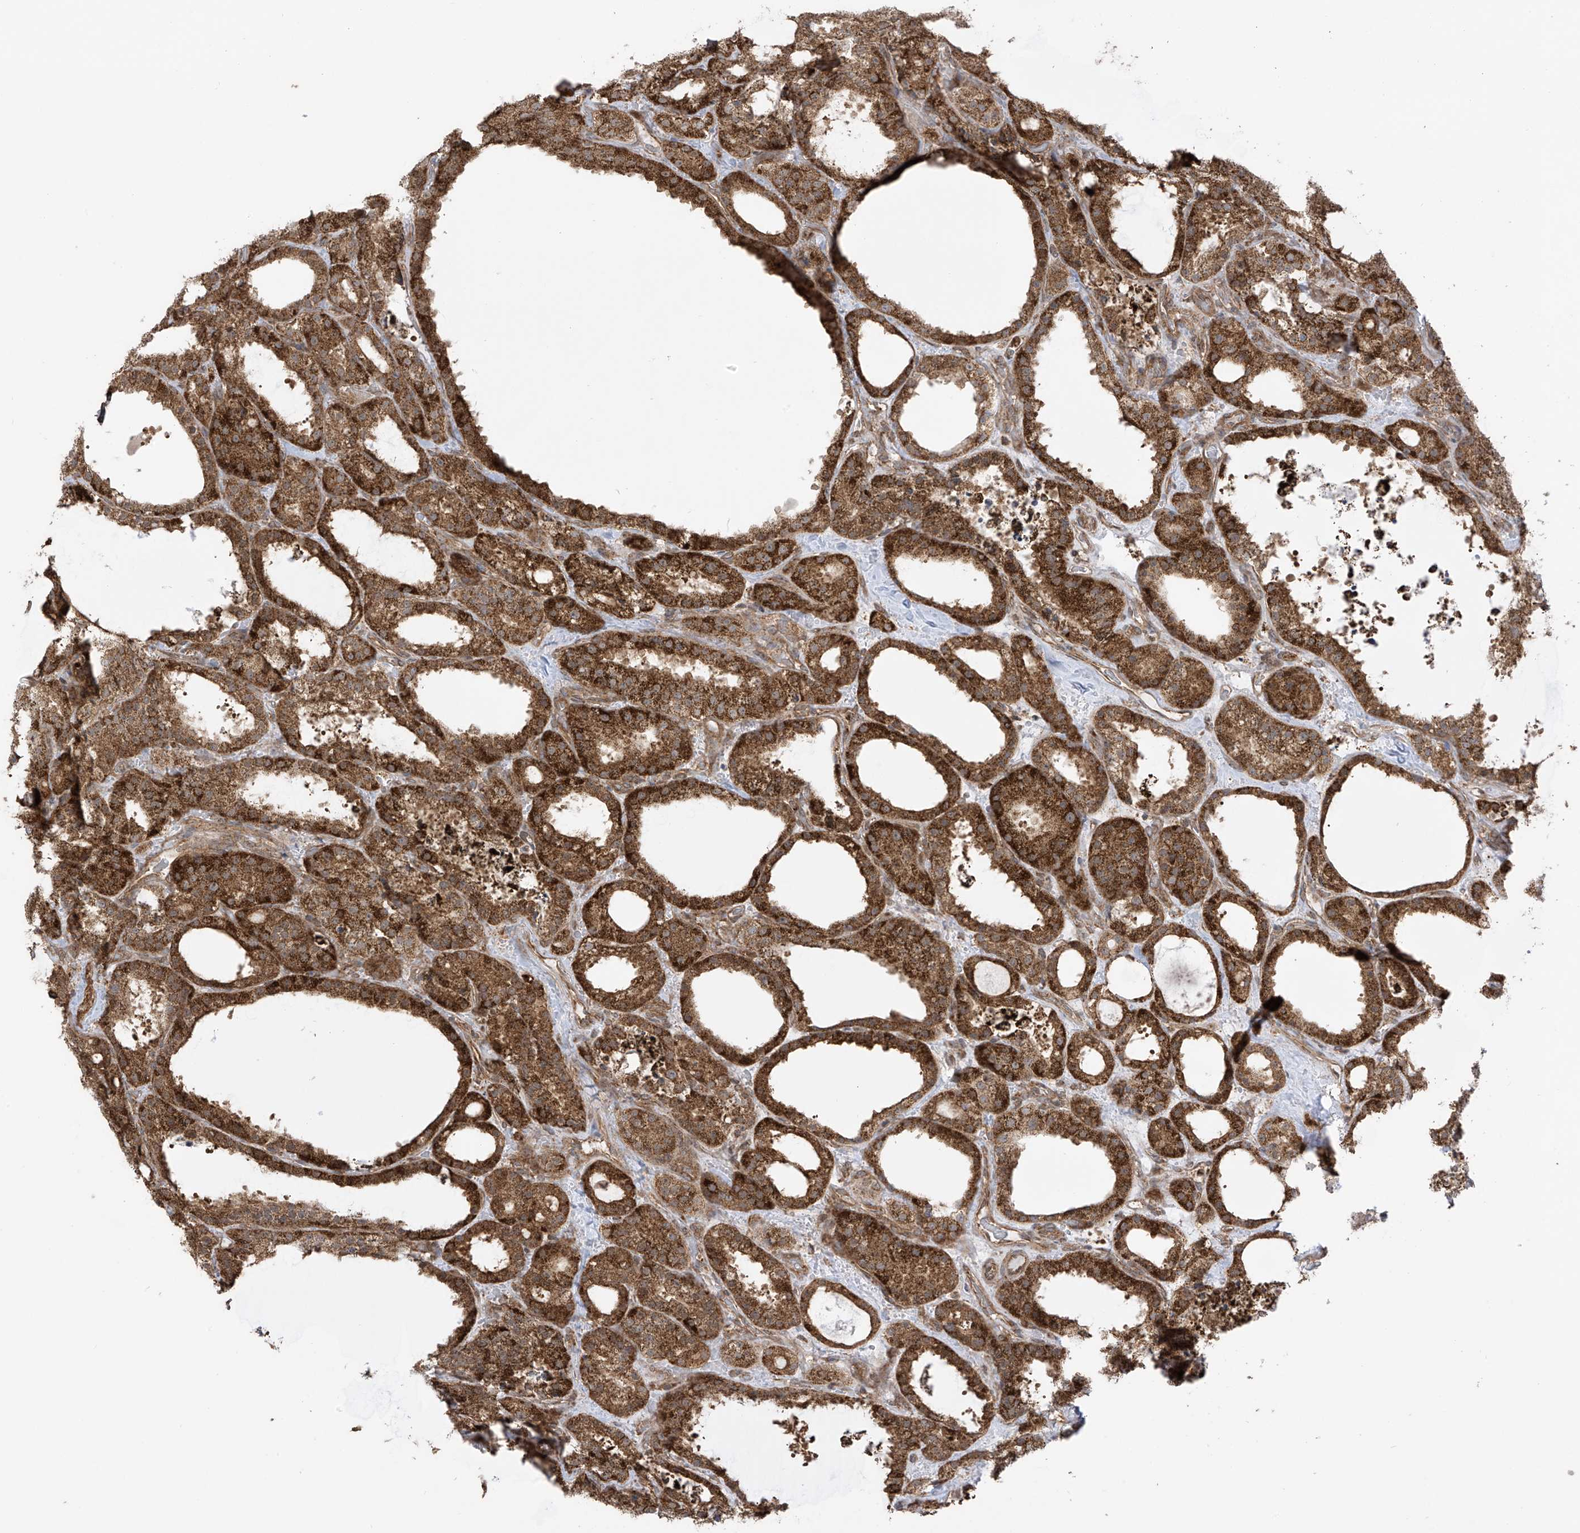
{"staining": {"intensity": "strong", "quantity": ">75%", "location": "cytoplasmic/membranous"}, "tissue": "thyroid cancer", "cell_type": "Tumor cells", "image_type": "cancer", "snomed": [{"axis": "morphology", "description": "Papillary adenocarcinoma, NOS"}, {"axis": "topography", "description": "Thyroid gland"}], "caption": "A micrograph of human papillary adenocarcinoma (thyroid) stained for a protein reveals strong cytoplasmic/membranous brown staining in tumor cells. The protein is shown in brown color, while the nuclei are stained blue.", "gene": "REPS1", "patient": {"sex": "male", "age": 77}}